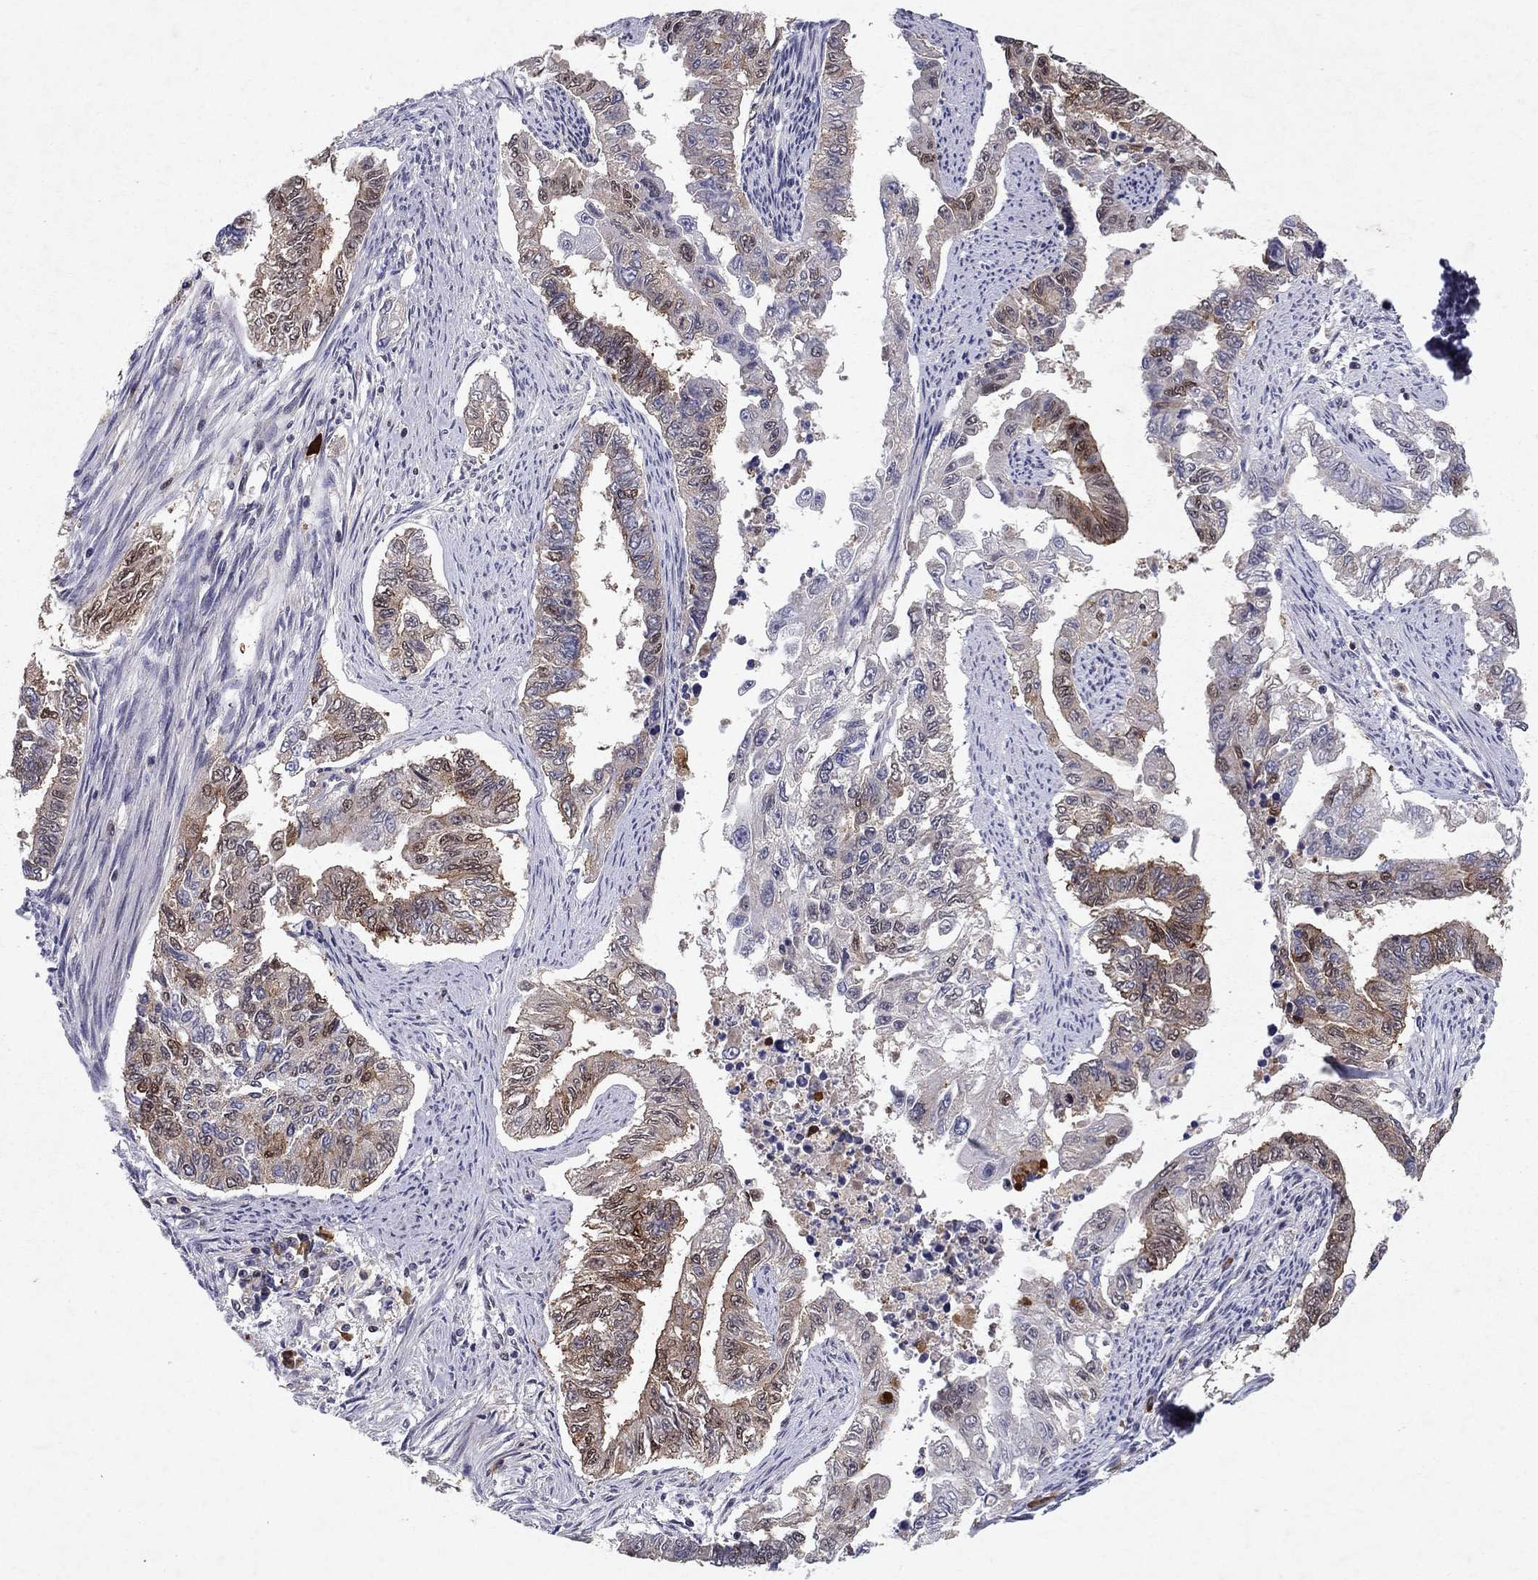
{"staining": {"intensity": "strong", "quantity": "25%-75%", "location": "cytoplasmic/membranous"}, "tissue": "endometrial cancer", "cell_type": "Tumor cells", "image_type": "cancer", "snomed": [{"axis": "morphology", "description": "Adenocarcinoma, NOS"}, {"axis": "topography", "description": "Uterus"}], "caption": "This photomicrograph displays immunohistochemistry staining of human endometrial cancer (adenocarcinoma), with high strong cytoplasmic/membranous staining in approximately 25%-75% of tumor cells.", "gene": "CRTC1", "patient": {"sex": "female", "age": 59}}